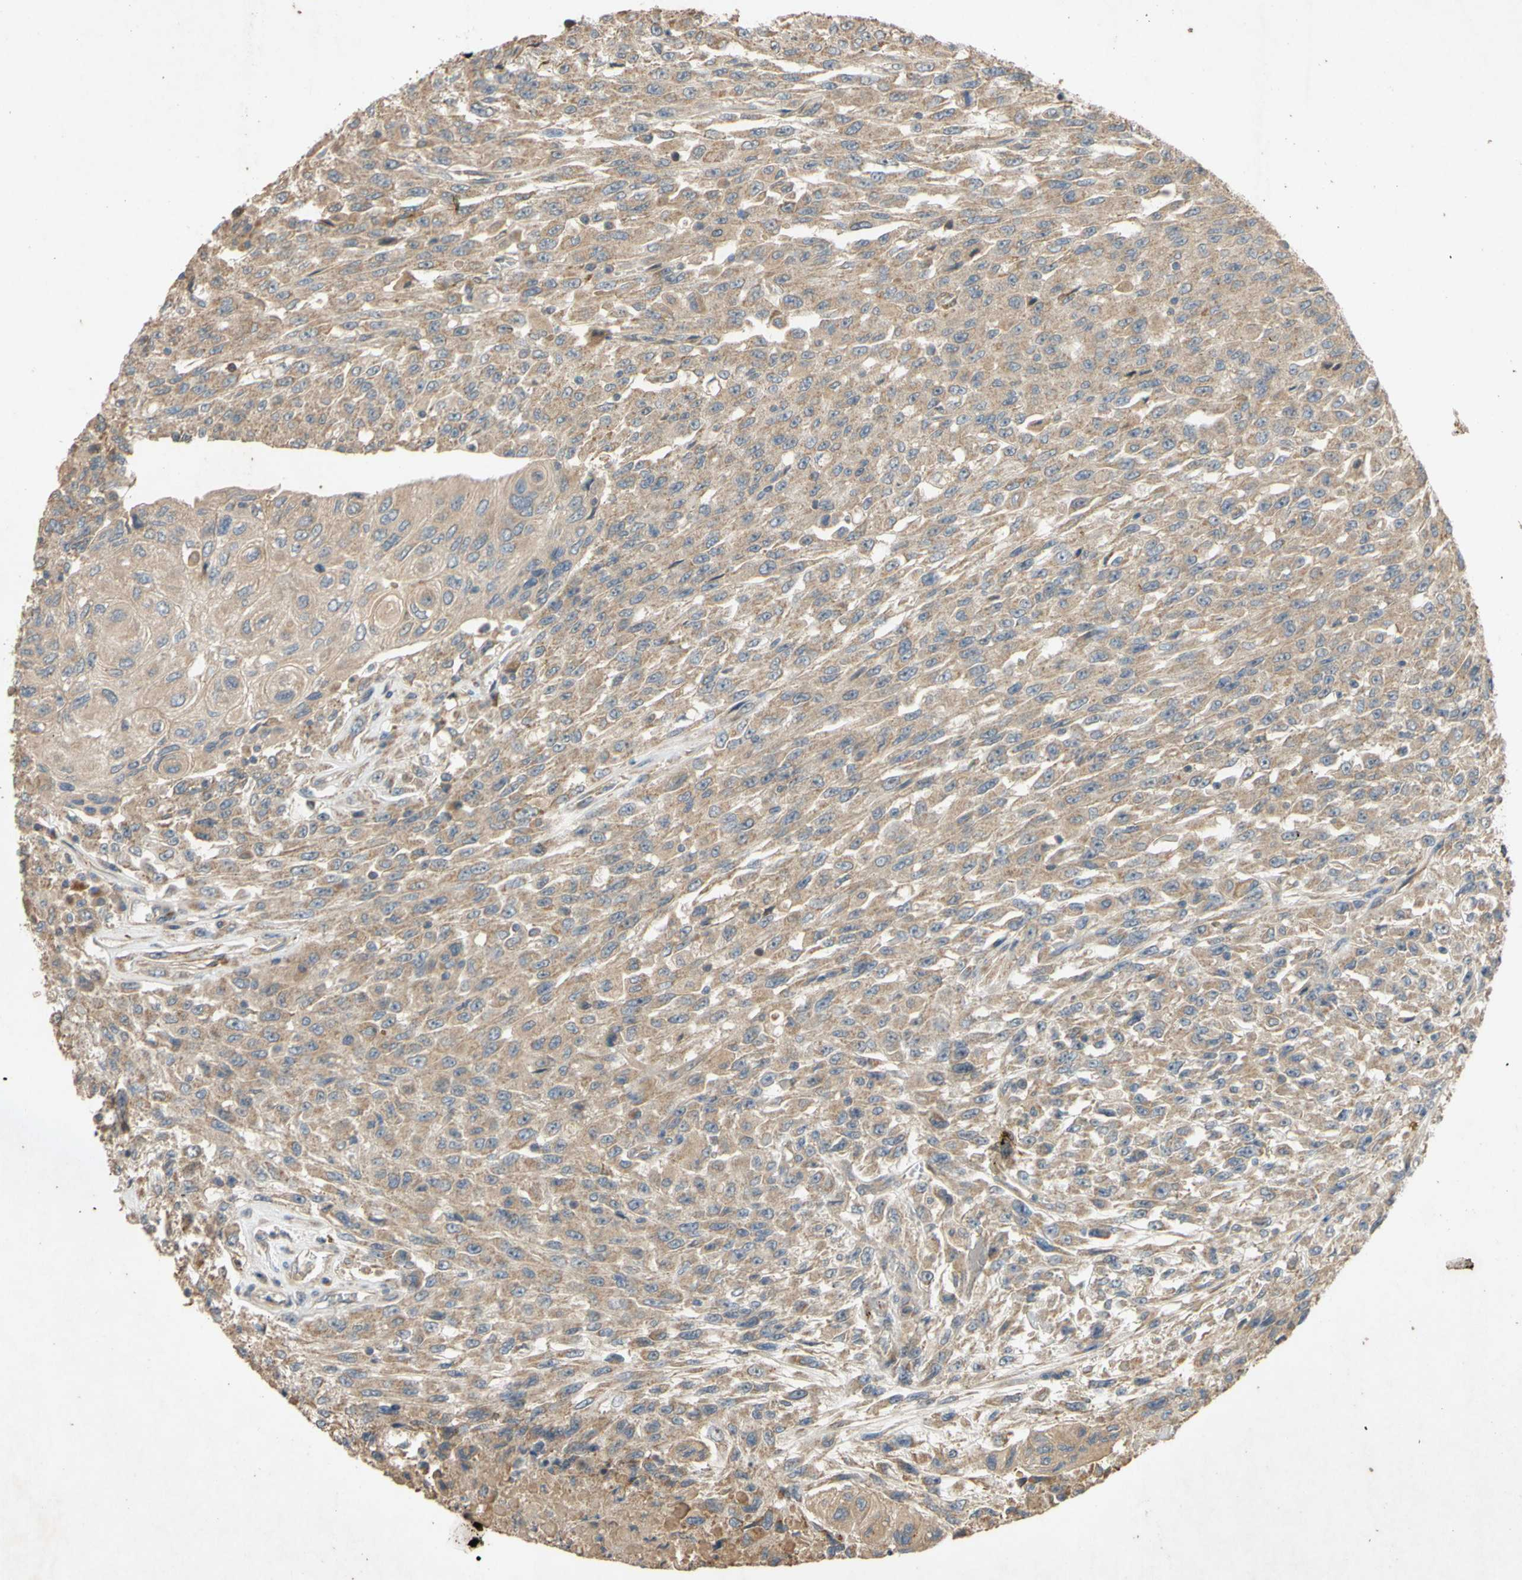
{"staining": {"intensity": "weak", "quantity": ">75%", "location": "cytoplasmic/membranous"}, "tissue": "urothelial cancer", "cell_type": "Tumor cells", "image_type": "cancer", "snomed": [{"axis": "morphology", "description": "Urothelial carcinoma, High grade"}, {"axis": "topography", "description": "Urinary bladder"}], "caption": "Weak cytoplasmic/membranous expression is seen in approximately >75% of tumor cells in high-grade urothelial carcinoma.", "gene": "PARD6A", "patient": {"sex": "male", "age": 66}}